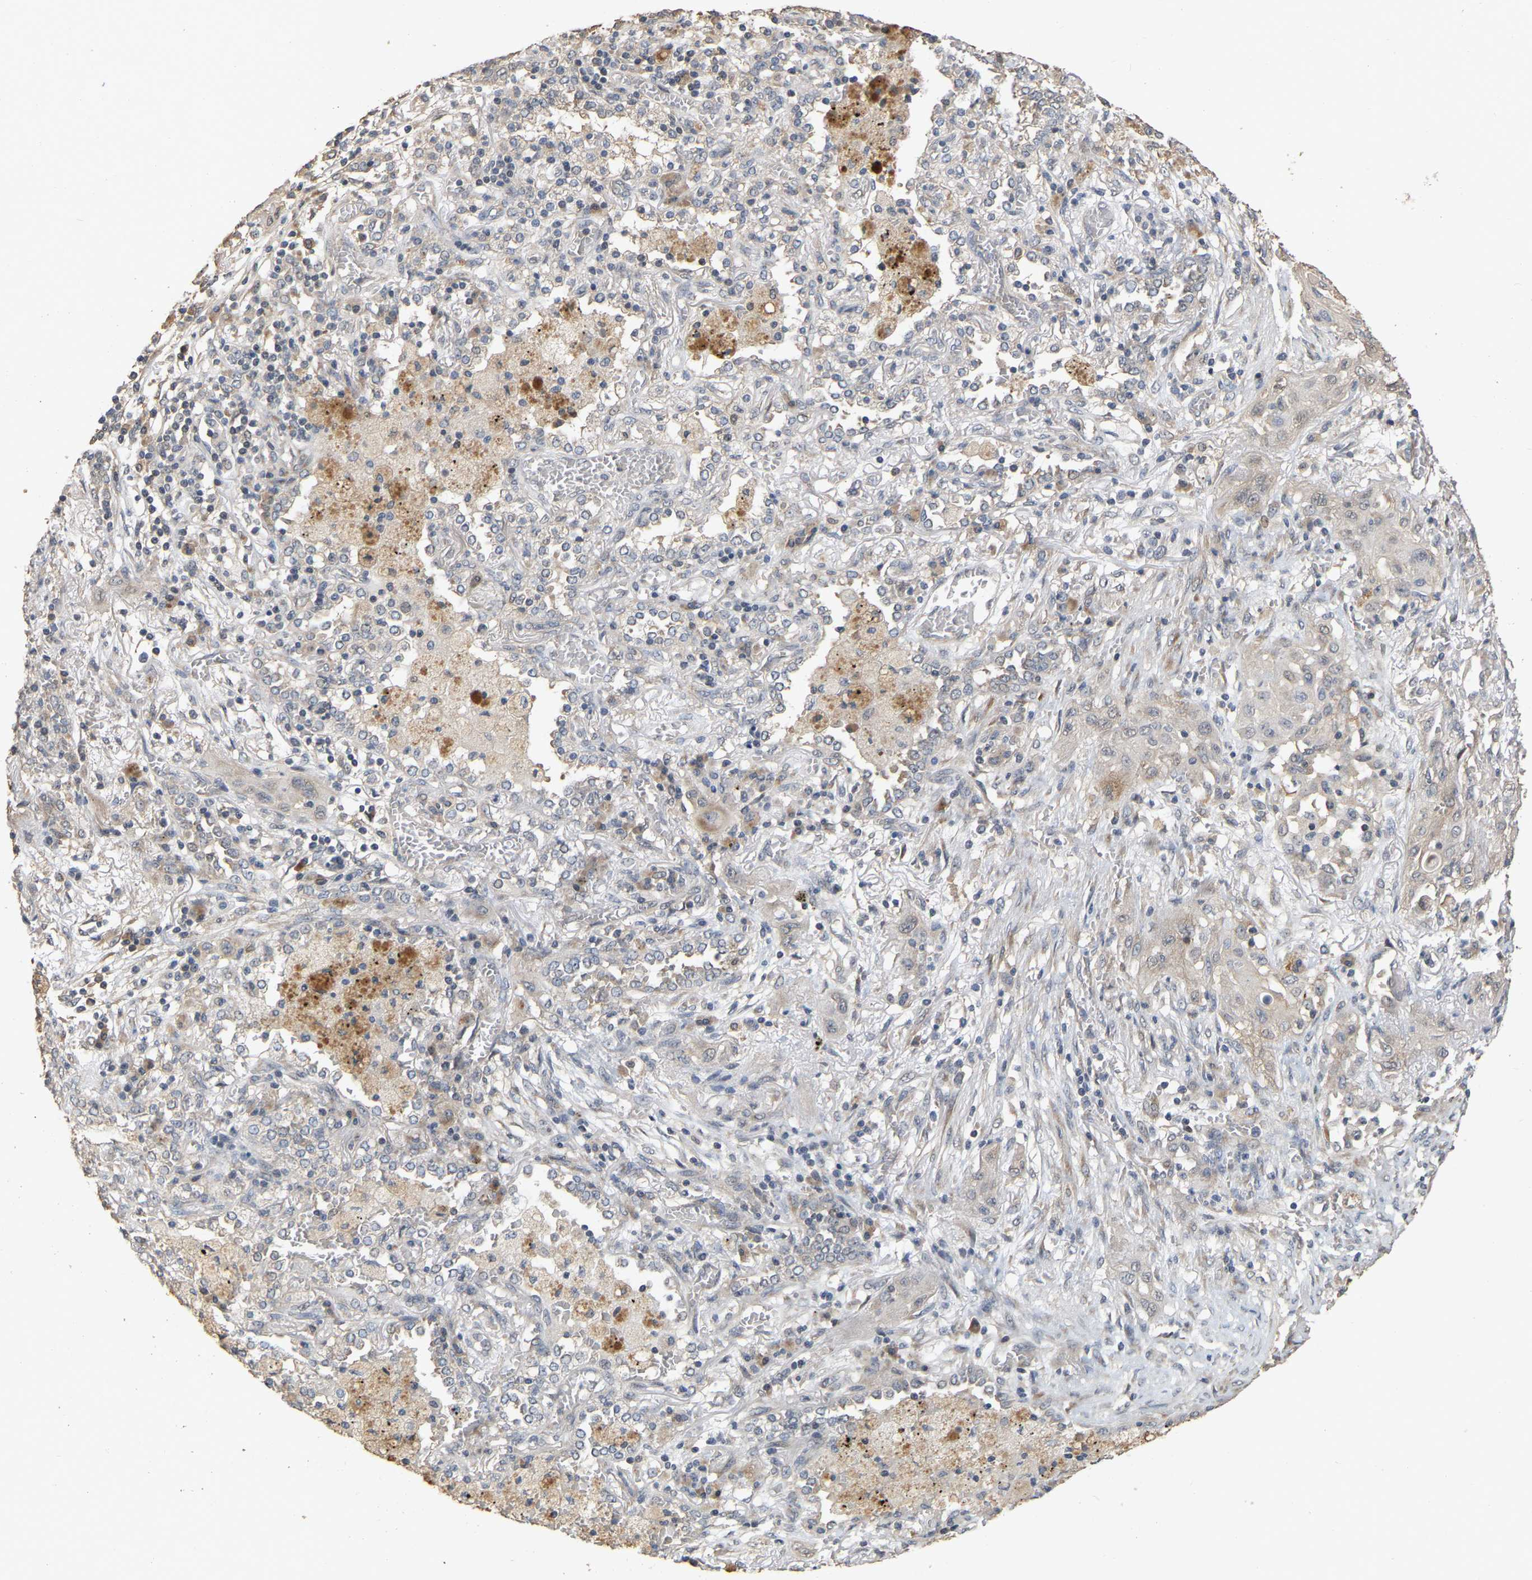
{"staining": {"intensity": "weak", "quantity": "<25%", "location": "cytoplasmic/membranous"}, "tissue": "lung cancer", "cell_type": "Tumor cells", "image_type": "cancer", "snomed": [{"axis": "morphology", "description": "Squamous cell carcinoma, NOS"}, {"axis": "topography", "description": "Lung"}], "caption": "DAB (3,3'-diaminobenzidine) immunohistochemical staining of human squamous cell carcinoma (lung) exhibits no significant expression in tumor cells.", "gene": "NCS1", "patient": {"sex": "female", "age": 47}}